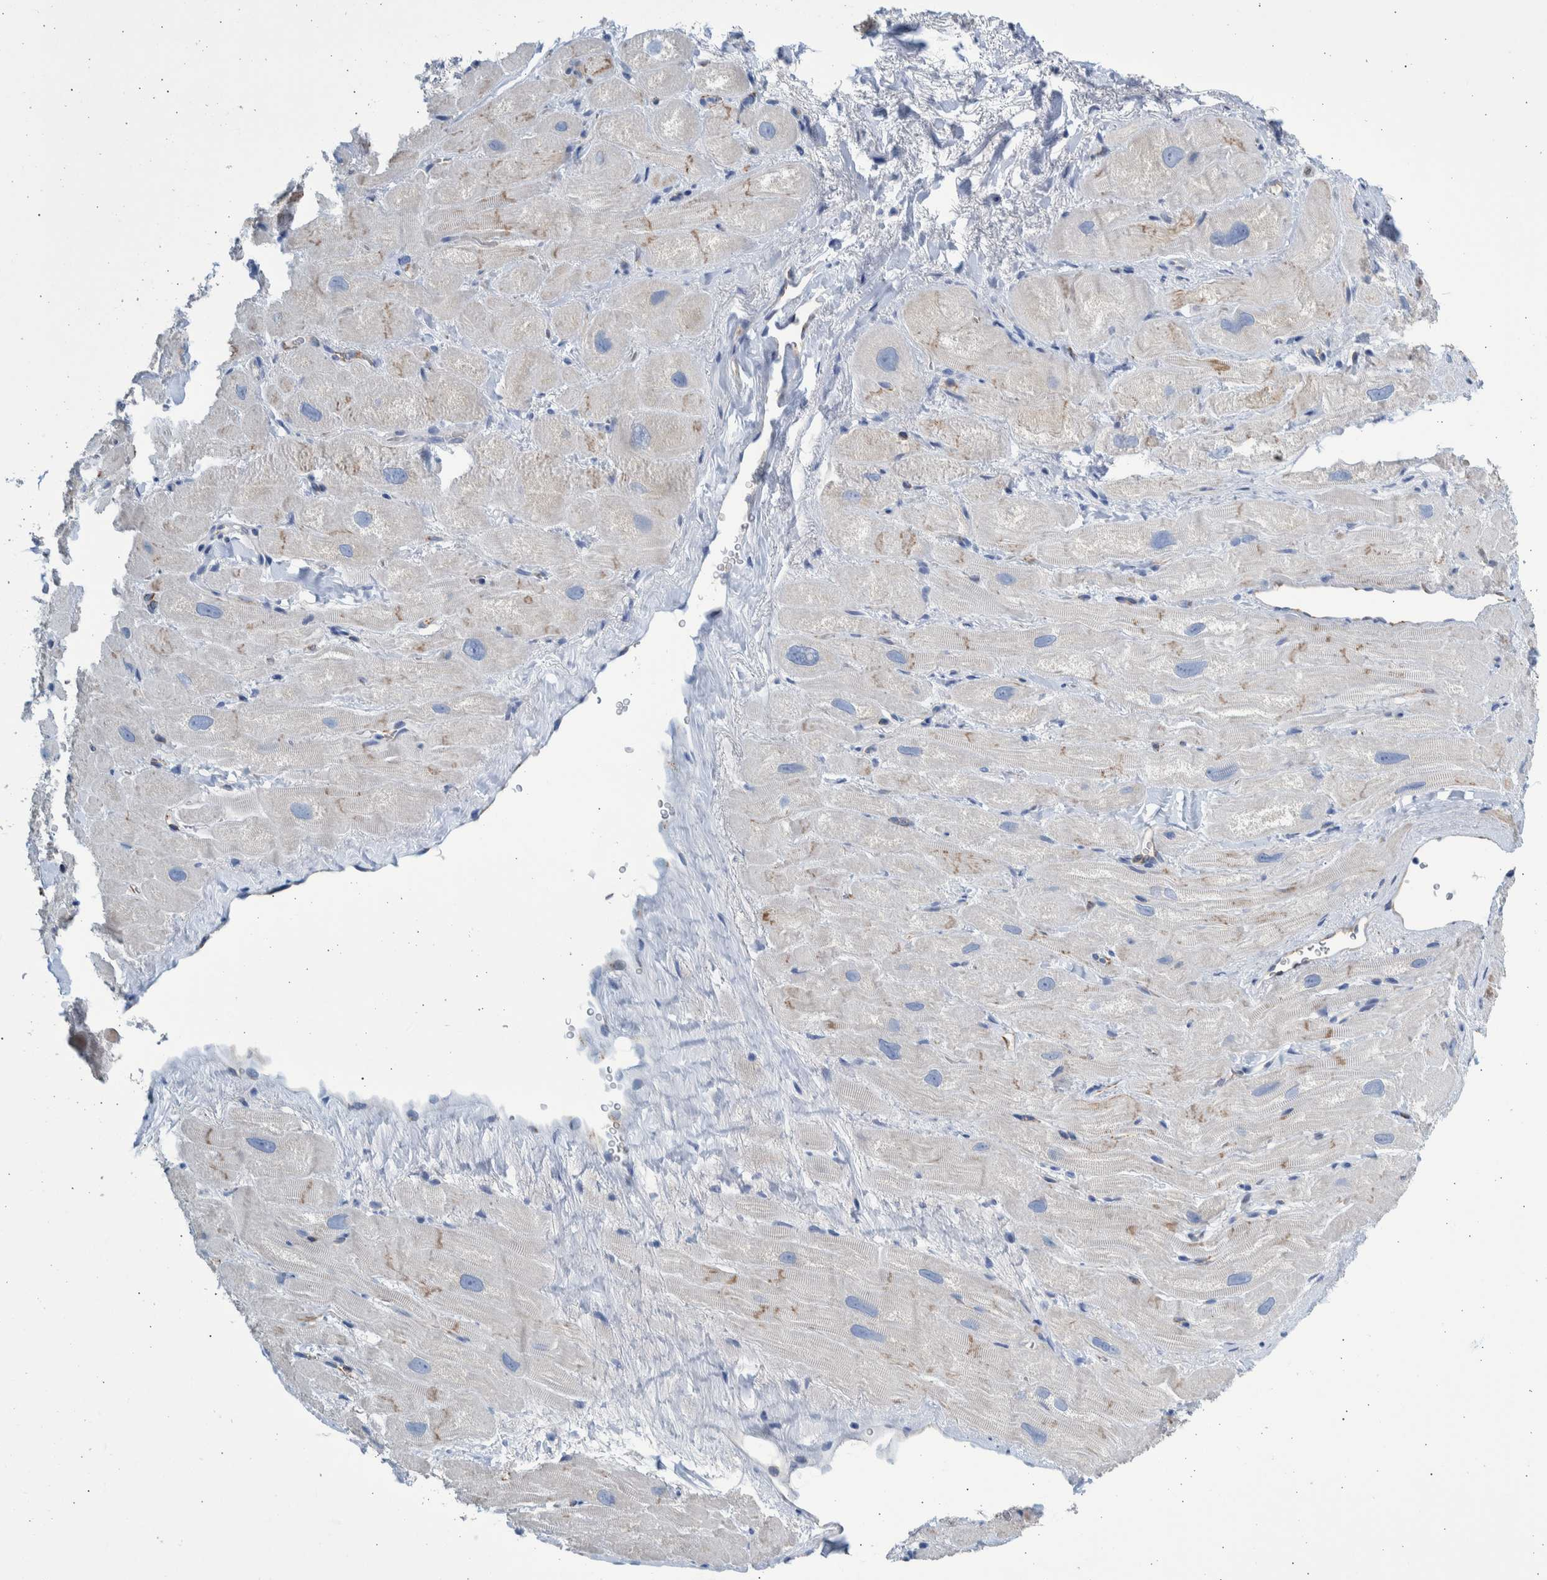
{"staining": {"intensity": "negative", "quantity": "none", "location": "none"}, "tissue": "heart muscle", "cell_type": "Cardiomyocytes", "image_type": "normal", "snomed": [{"axis": "morphology", "description": "Normal tissue, NOS"}, {"axis": "topography", "description": "Heart"}], "caption": "DAB immunohistochemical staining of unremarkable human heart muscle displays no significant expression in cardiomyocytes.", "gene": "SLC34A3", "patient": {"sex": "male", "age": 49}}